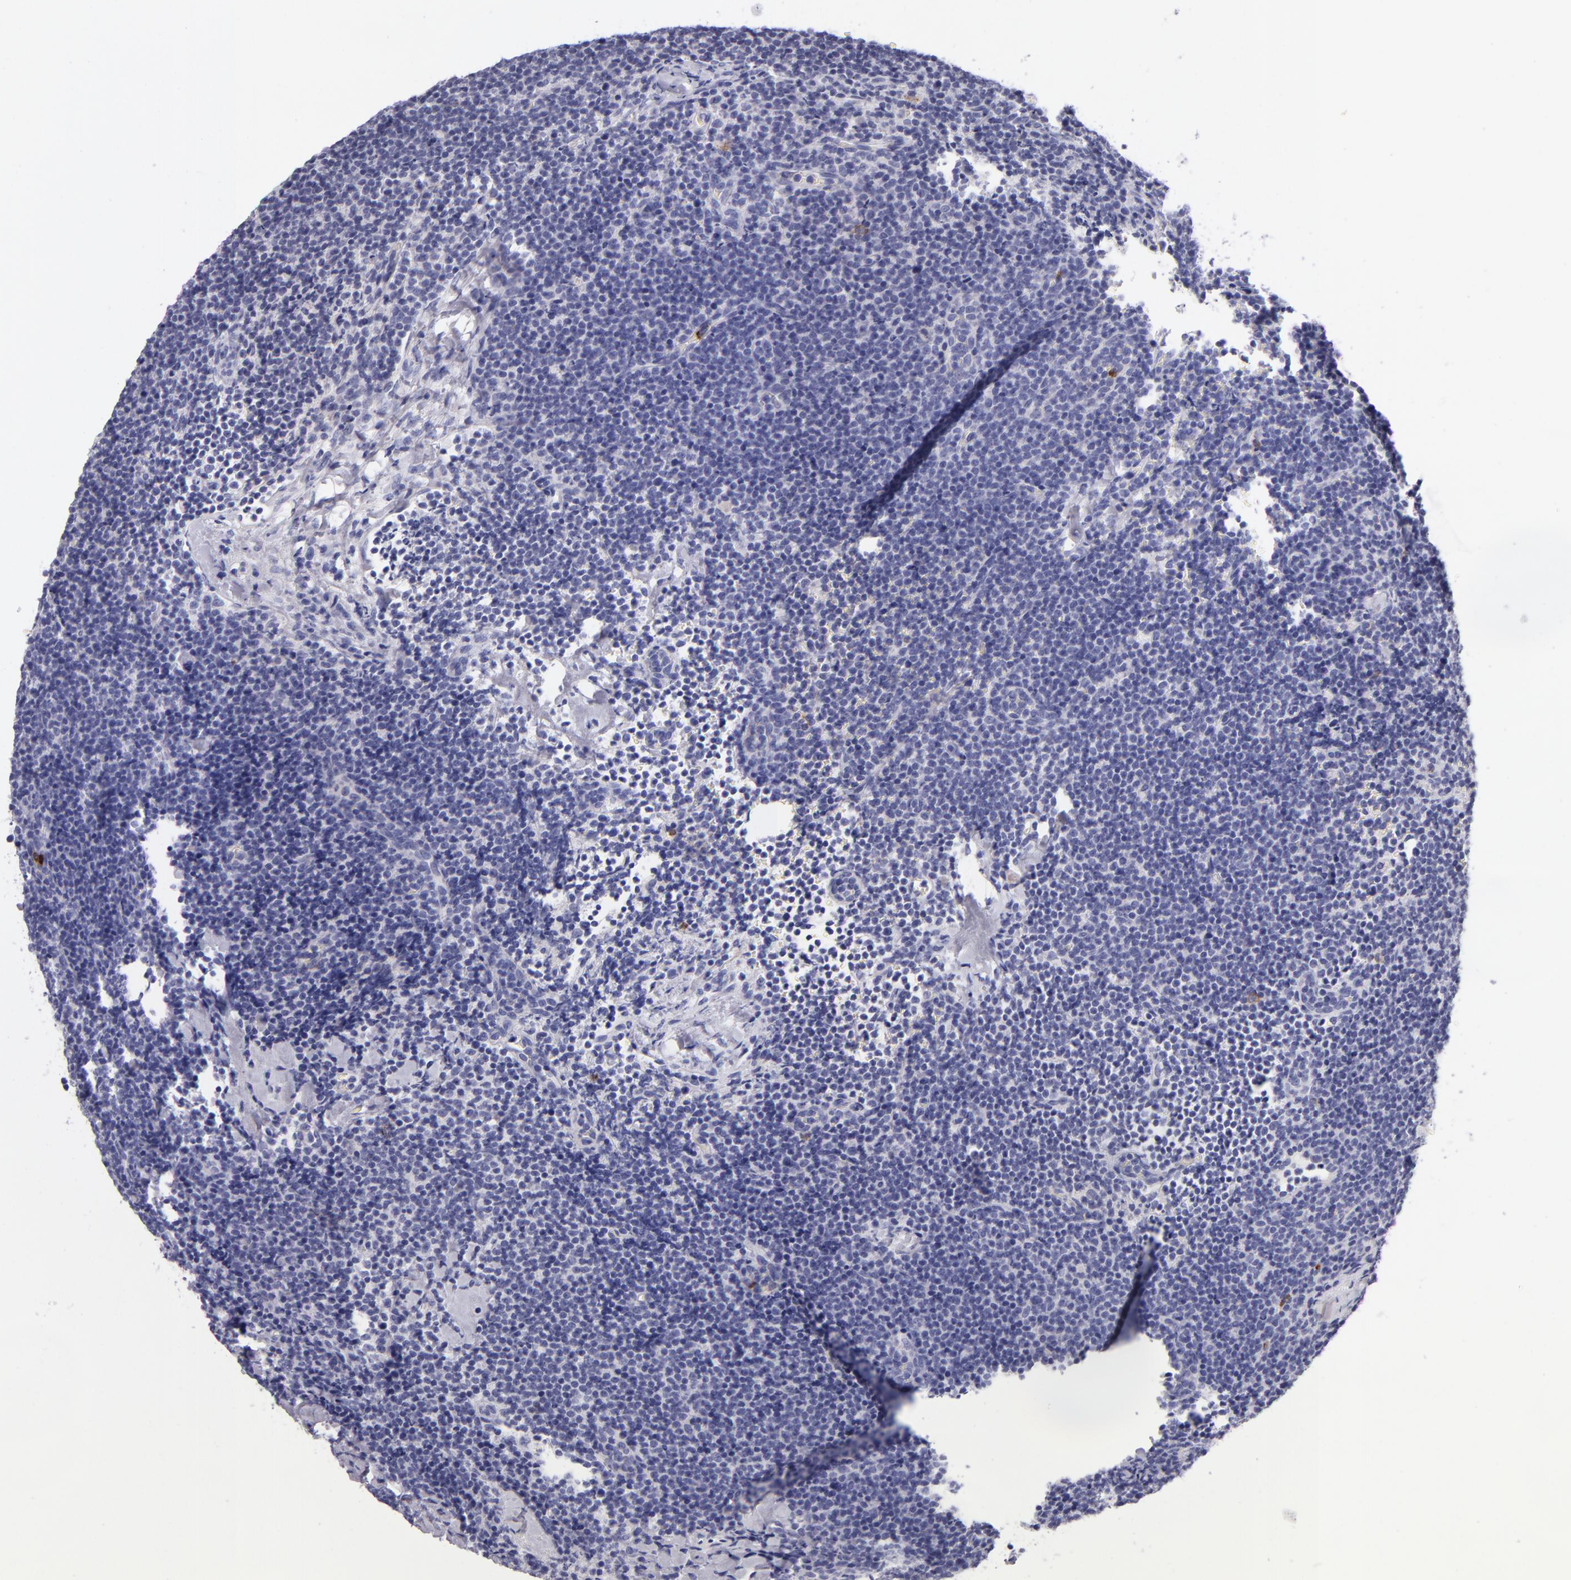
{"staining": {"intensity": "negative", "quantity": "none", "location": "none"}, "tissue": "lymphoma", "cell_type": "Tumor cells", "image_type": "cancer", "snomed": [{"axis": "morphology", "description": "Malignant lymphoma, non-Hodgkin's type, High grade"}, {"axis": "topography", "description": "Lymph node"}], "caption": "This is an immunohistochemistry (IHC) micrograph of human lymphoma. There is no expression in tumor cells.", "gene": "CDH3", "patient": {"sex": "female", "age": 58}}